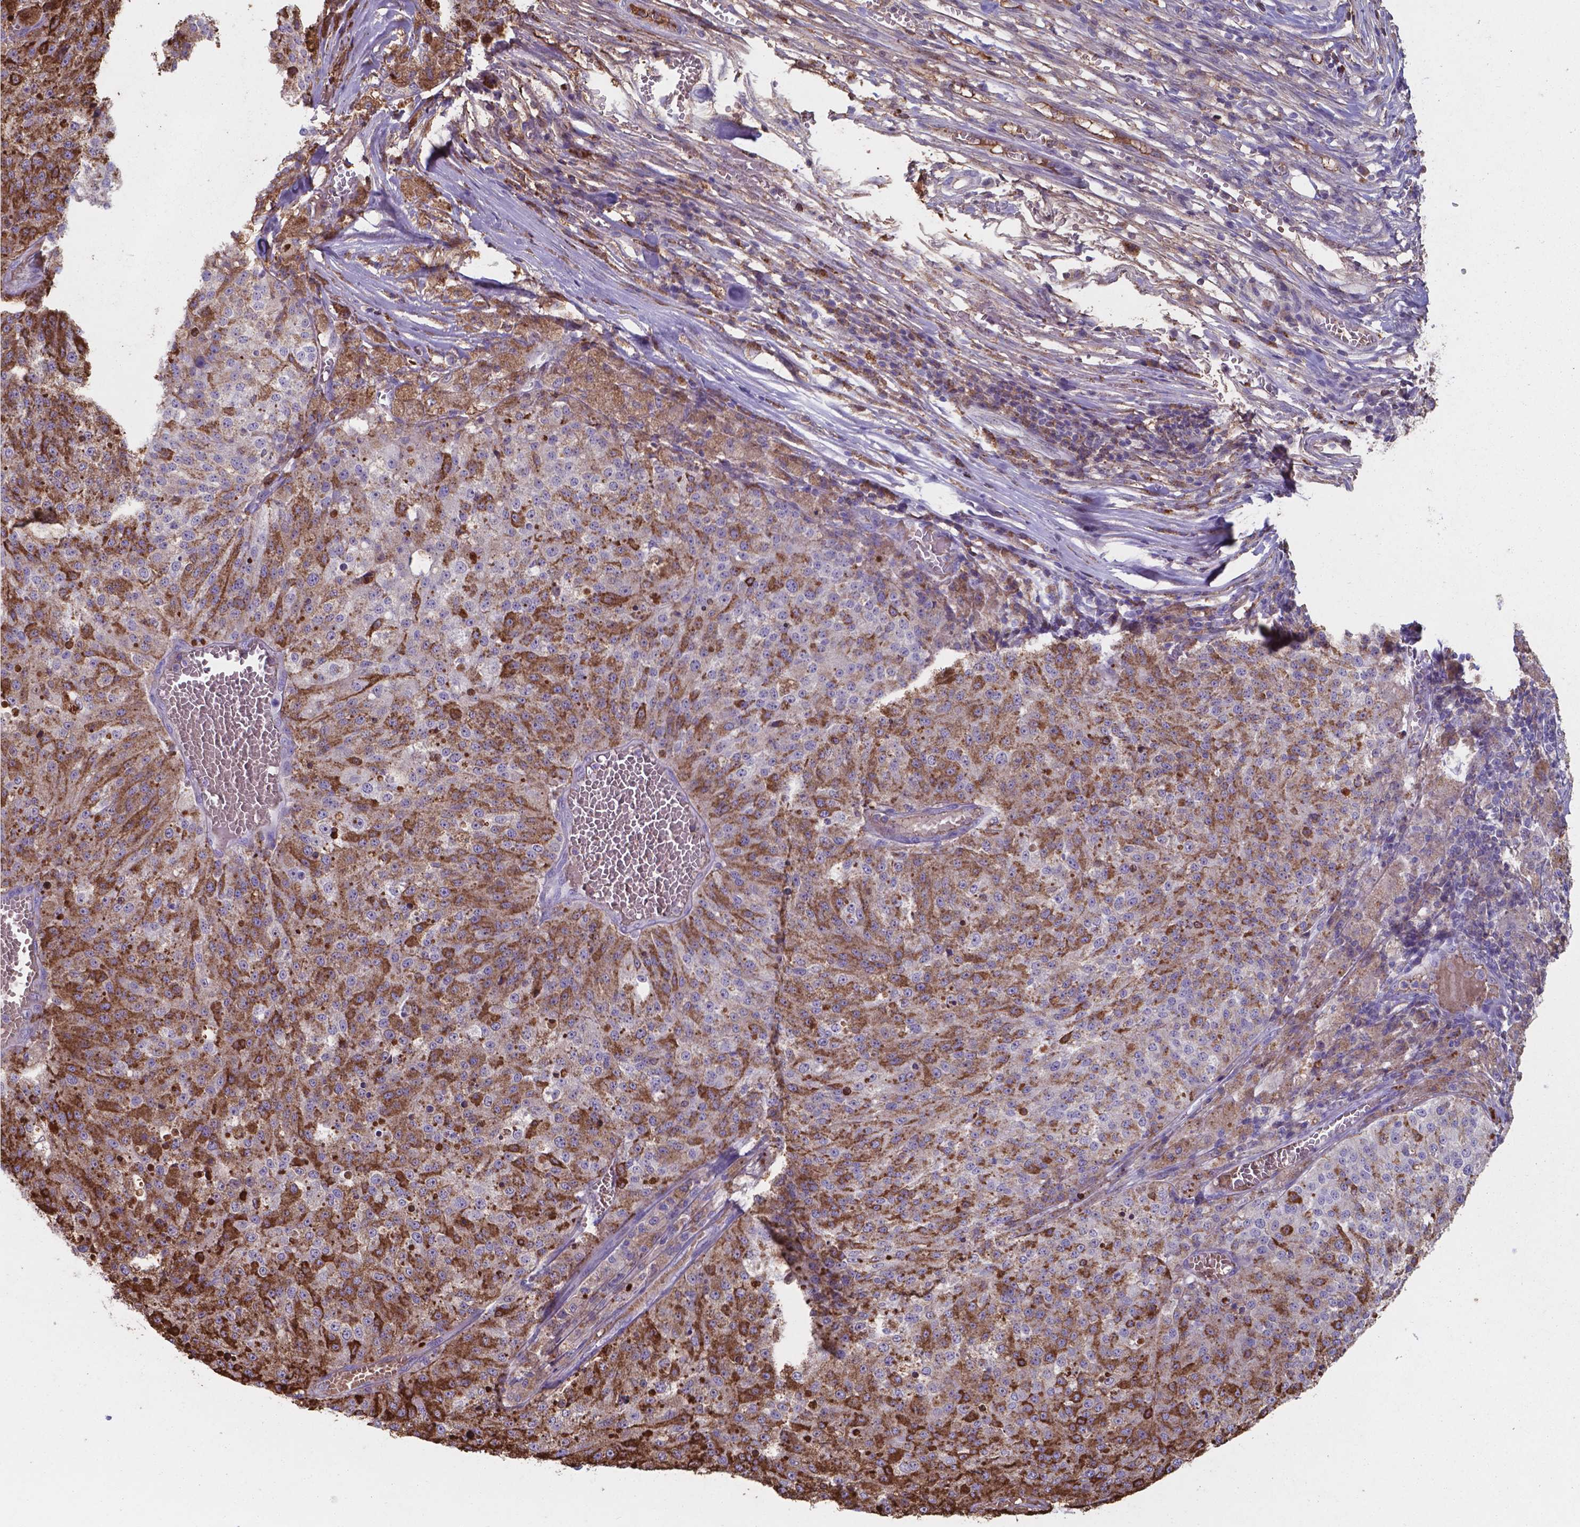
{"staining": {"intensity": "moderate", "quantity": ">75%", "location": "cytoplasmic/membranous"}, "tissue": "melanoma", "cell_type": "Tumor cells", "image_type": "cancer", "snomed": [{"axis": "morphology", "description": "Malignant melanoma, Metastatic site"}, {"axis": "topography", "description": "Lymph node"}], "caption": "The immunohistochemical stain shows moderate cytoplasmic/membranous expression in tumor cells of malignant melanoma (metastatic site) tissue. (Stains: DAB (3,3'-diaminobenzidine) in brown, nuclei in blue, Microscopy: brightfield microscopy at high magnification).", "gene": "SERPINA1", "patient": {"sex": "female", "age": 64}}